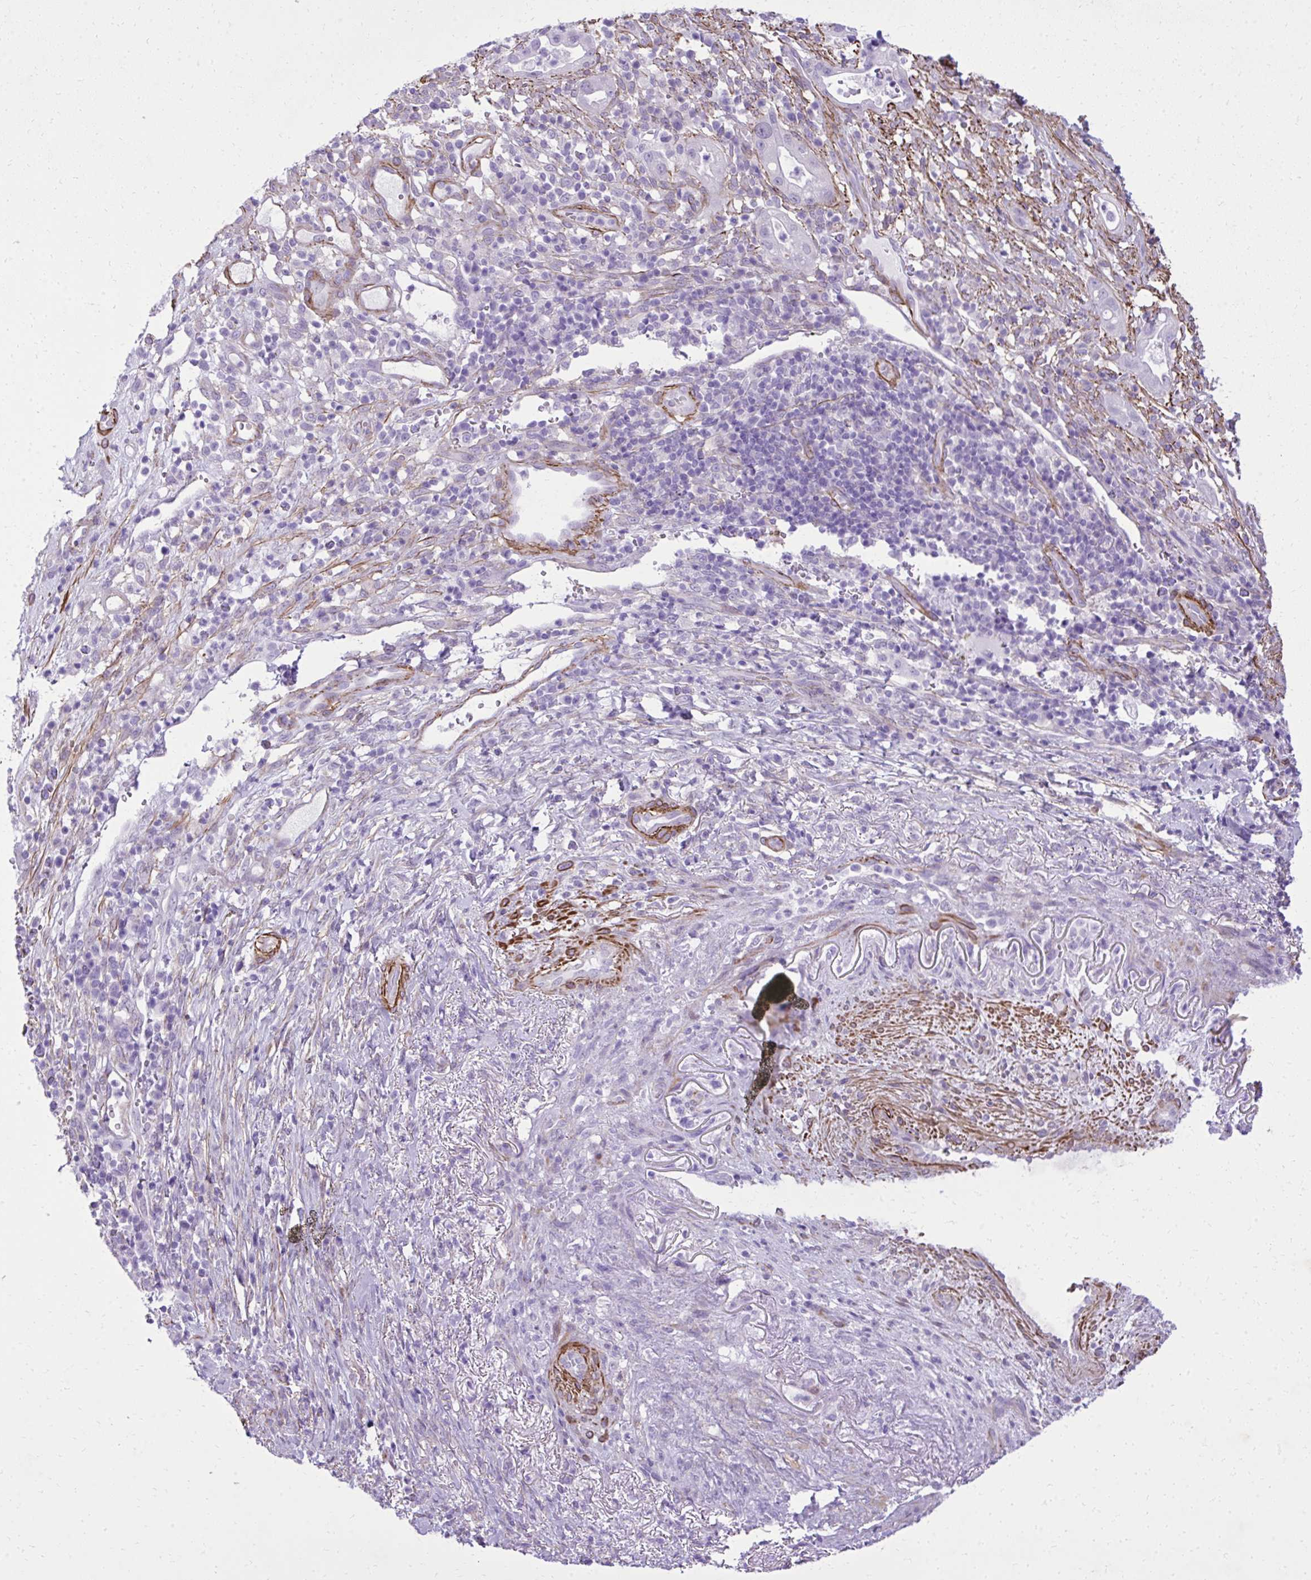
{"staining": {"intensity": "negative", "quantity": "none", "location": "none"}, "tissue": "pancreatic cancer", "cell_type": "Tumor cells", "image_type": "cancer", "snomed": [{"axis": "morphology", "description": "Adenocarcinoma, NOS"}, {"axis": "topography", "description": "Pancreas"}], "caption": "DAB (3,3'-diaminobenzidine) immunohistochemical staining of pancreatic cancer (adenocarcinoma) shows no significant positivity in tumor cells.", "gene": "PITPNM3", "patient": {"sex": "male", "age": 44}}